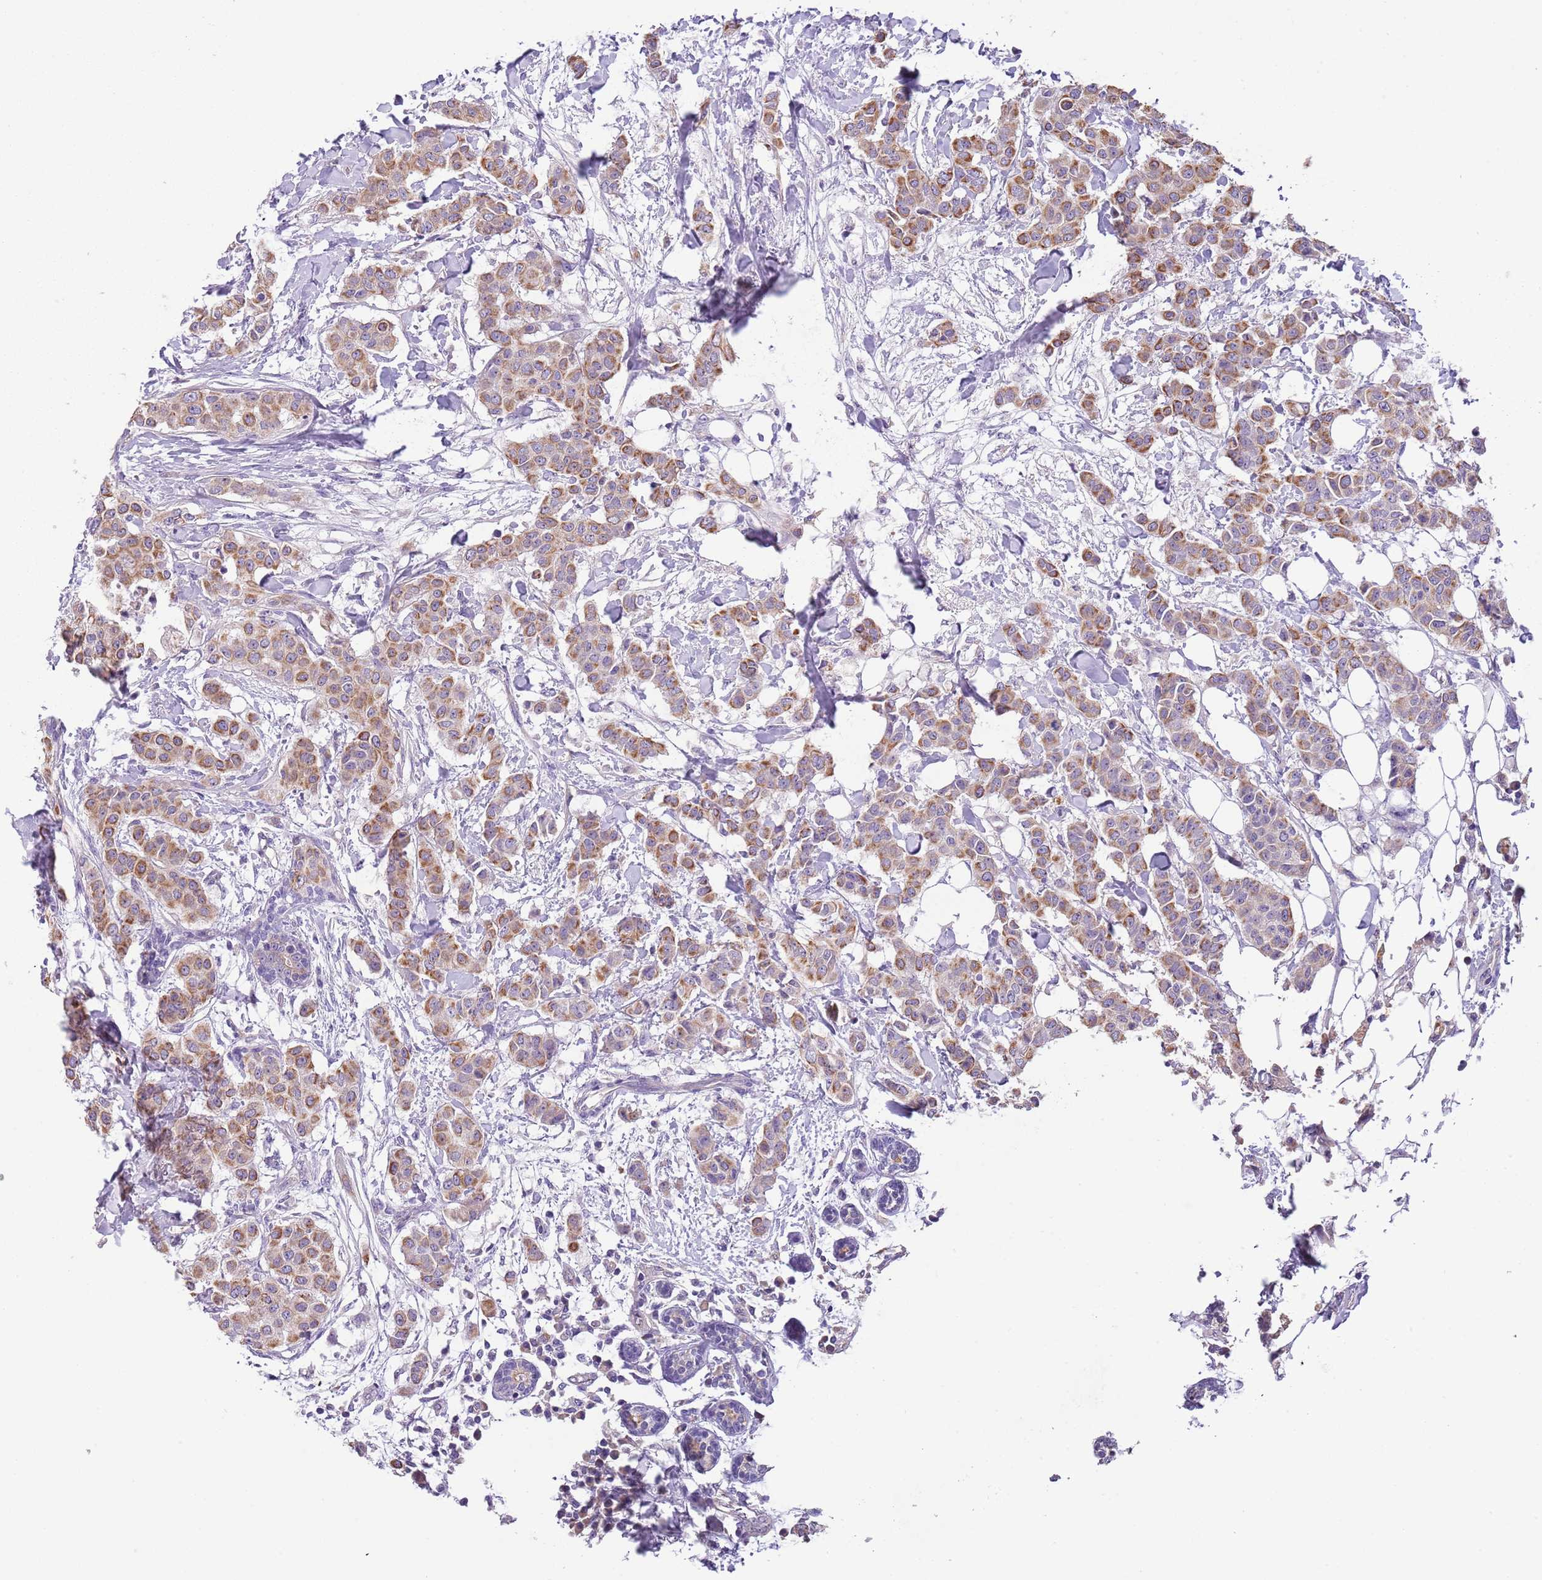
{"staining": {"intensity": "moderate", "quantity": ">75%", "location": "cytoplasmic/membranous"}, "tissue": "breast cancer", "cell_type": "Tumor cells", "image_type": "cancer", "snomed": [{"axis": "morphology", "description": "Duct carcinoma"}, {"axis": "topography", "description": "Breast"}], "caption": "Intraductal carcinoma (breast) tissue shows moderate cytoplasmic/membranous staining in about >75% of tumor cells", "gene": "HES3", "patient": {"sex": "female", "age": 40}}